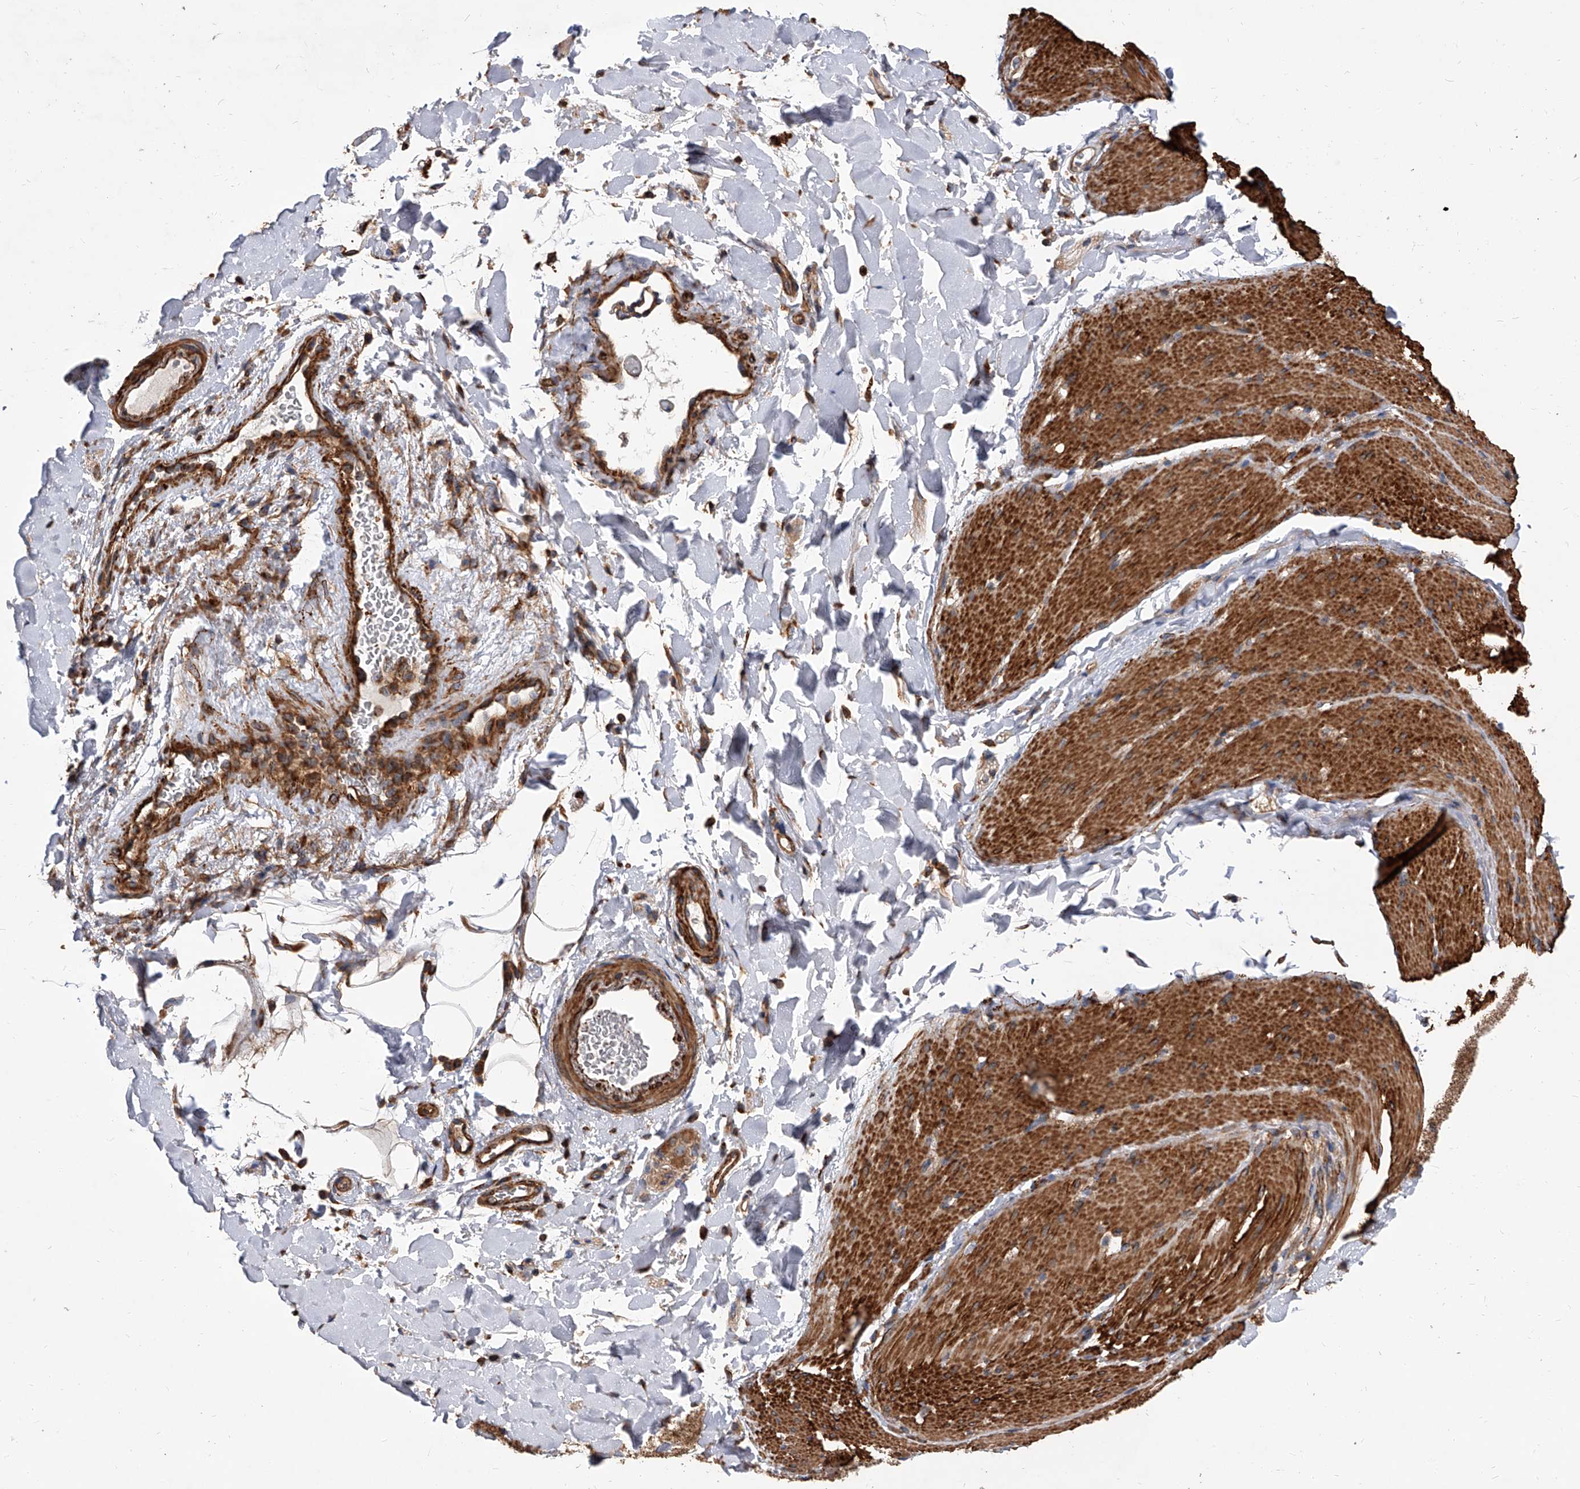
{"staining": {"intensity": "strong", "quantity": ">75%", "location": "cytoplasmic/membranous"}, "tissue": "smooth muscle", "cell_type": "Smooth muscle cells", "image_type": "normal", "snomed": [{"axis": "morphology", "description": "Normal tissue, NOS"}, {"axis": "topography", "description": "Smooth muscle"}, {"axis": "topography", "description": "Small intestine"}], "caption": "Smooth muscle cells reveal strong cytoplasmic/membranous expression in about >75% of cells in unremarkable smooth muscle. Using DAB (3,3'-diaminobenzidine) (brown) and hematoxylin (blue) stains, captured at high magnification using brightfield microscopy.", "gene": "PISD", "patient": {"sex": "female", "age": 84}}